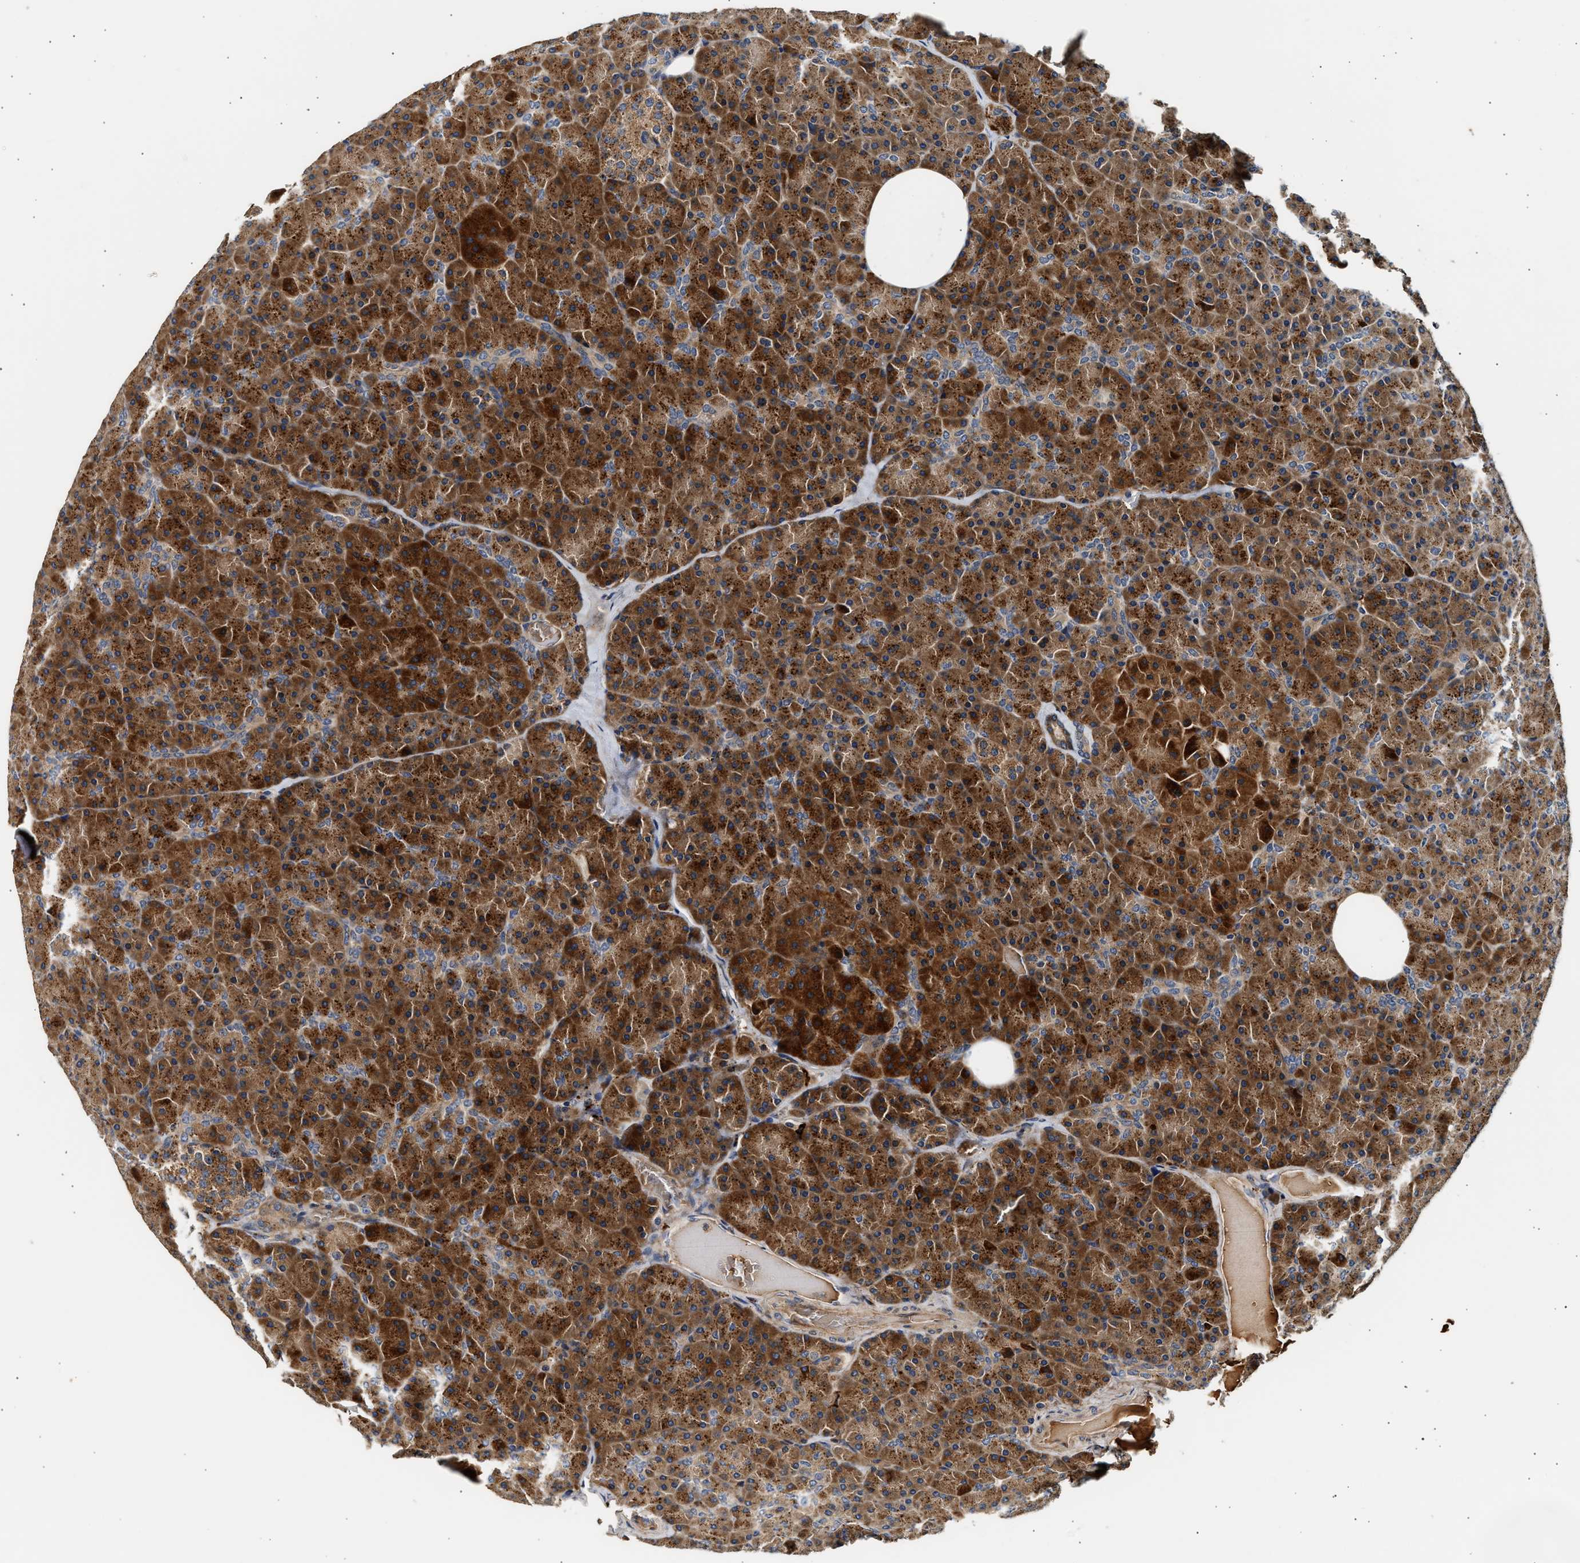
{"staining": {"intensity": "strong", "quantity": ">75%", "location": "cytoplasmic/membranous"}, "tissue": "pancreas", "cell_type": "Exocrine glandular cells", "image_type": "normal", "snomed": [{"axis": "morphology", "description": "Normal tissue, NOS"}, {"axis": "topography", "description": "Pancreas"}], "caption": "The histopathology image shows immunohistochemical staining of benign pancreas. There is strong cytoplasmic/membranous staining is present in approximately >75% of exocrine glandular cells. (Stains: DAB (3,3'-diaminobenzidine) in brown, nuclei in blue, Microscopy: brightfield microscopy at high magnification).", "gene": "PLD3", "patient": {"sex": "female", "age": 35}}